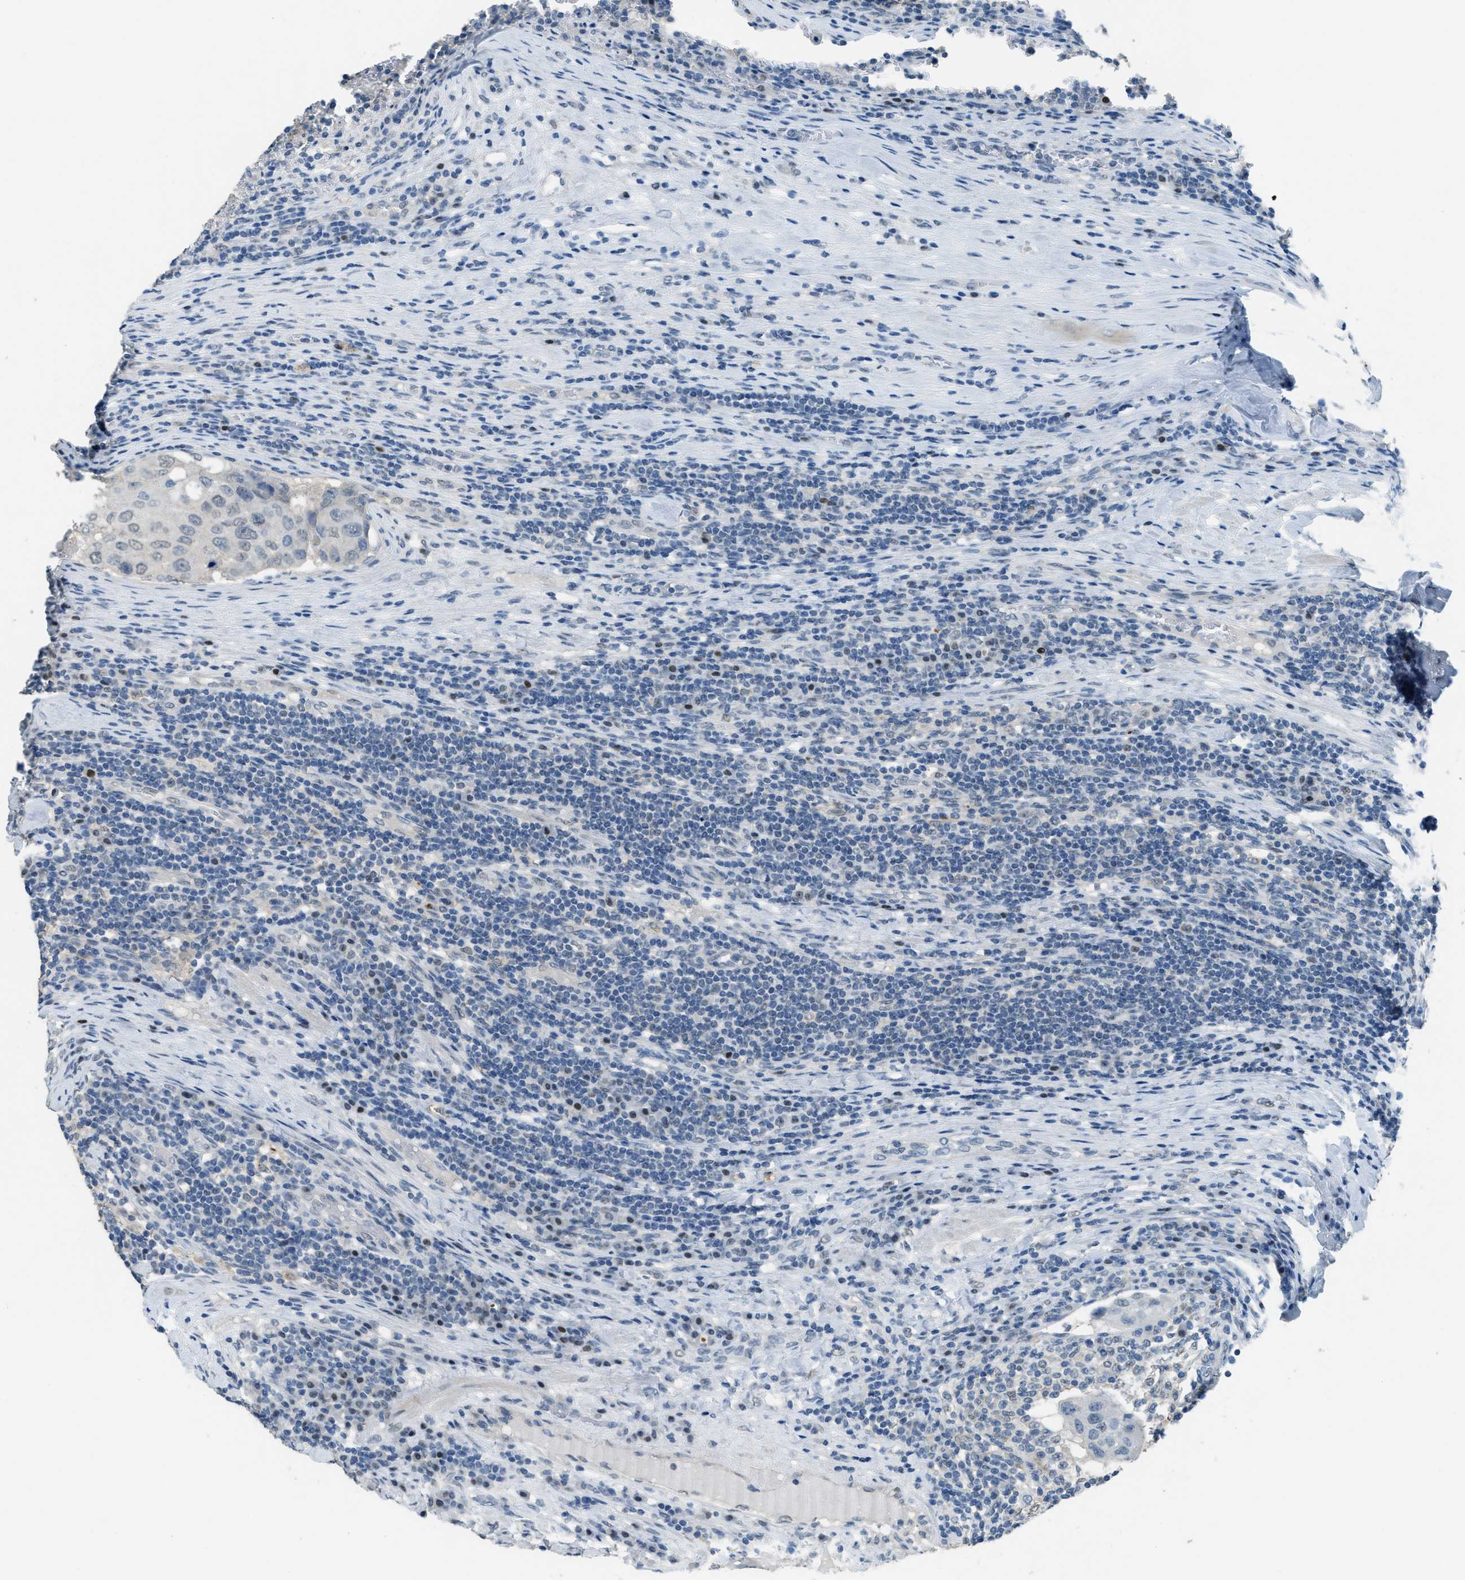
{"staining": {"intensity": "negative", "quantity": "none", "location": "none"}, "tissue": "urothelial cancer", "cell_type": "Tumor cells", "image_type": "cancer", "snomed": [{"axis": "morphology", "description": "Urothelial carcinoma, High grade"}, {"axis": "topography", "description": "Lymph node"}, {"axis": "topography", "description": "Urinary bladder"}], "caption": "An image of human high-grade urothelial carcinoma is negative for staining in tumor cells. The staining is performed using DAB (3,3'-diaminobenzidine) brown chromogen with nuclei counter-stained in using hematoxylin.", "gene": "TTC13", "patient": {"sex": "male", "age": 51}}